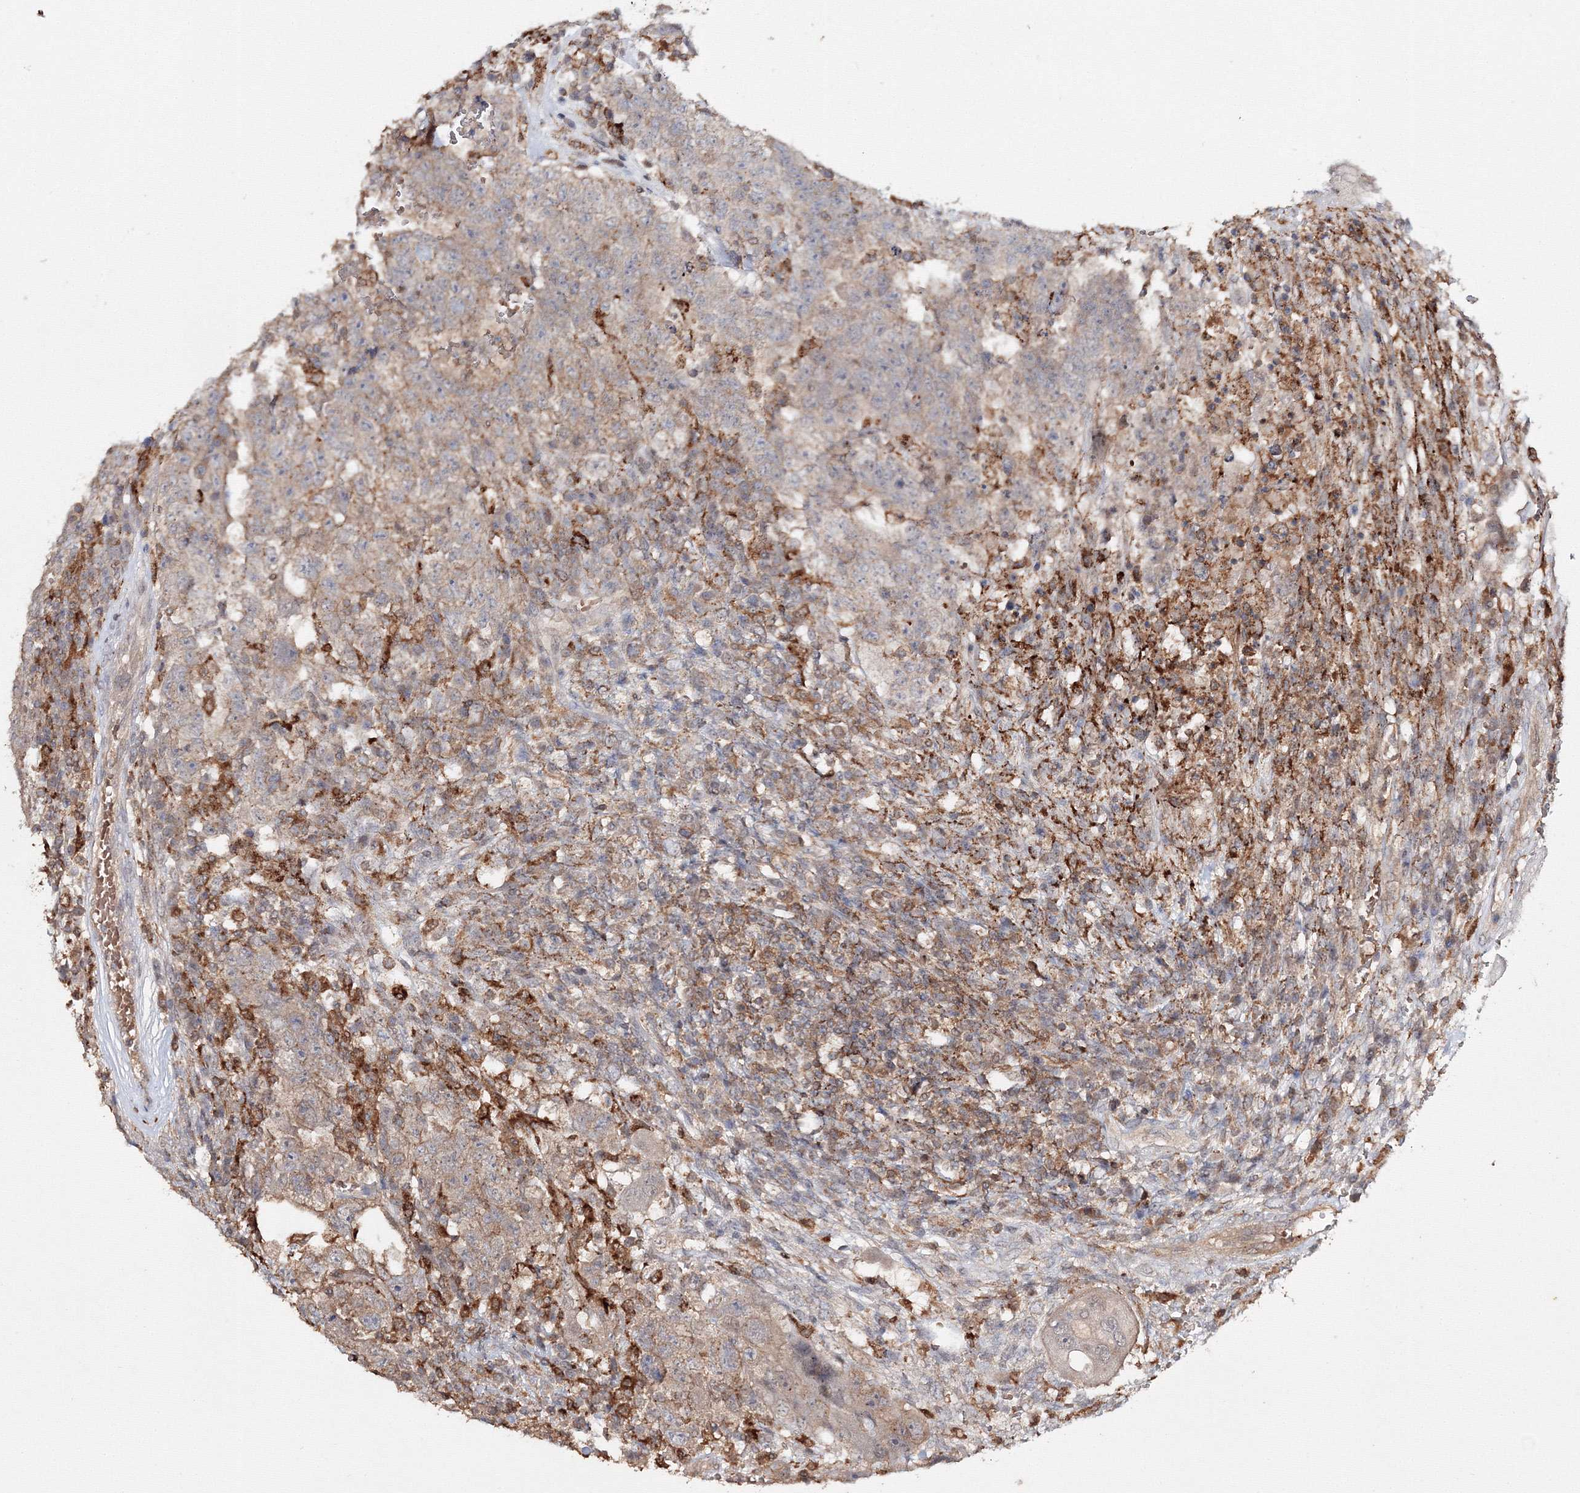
{"staining": {"intensity": "weak", "quantity": "25%-75%", "location": "cytoplasmic/membranous"}, "tissue": "testis cancer", "cell_type": "Tumor cells", "image_type": "cancer", "snomed": [{"axis": "morphology", "description": "Carcinoma, Embryonal, NOS"}, {"axis": "topography", "description": "Testis"}], "caption": "IHC micrograph of neoplastic tissue: human testis cancer stained using immunohistochemistry shows low levels of weak protein expression localized specifically in the cytoplasmic/membranous of tumor cells, appearing as a cytoplasmic/membranous brown color.", "gene": "DDO", "patient": {"sex": "male", "age": 26}}